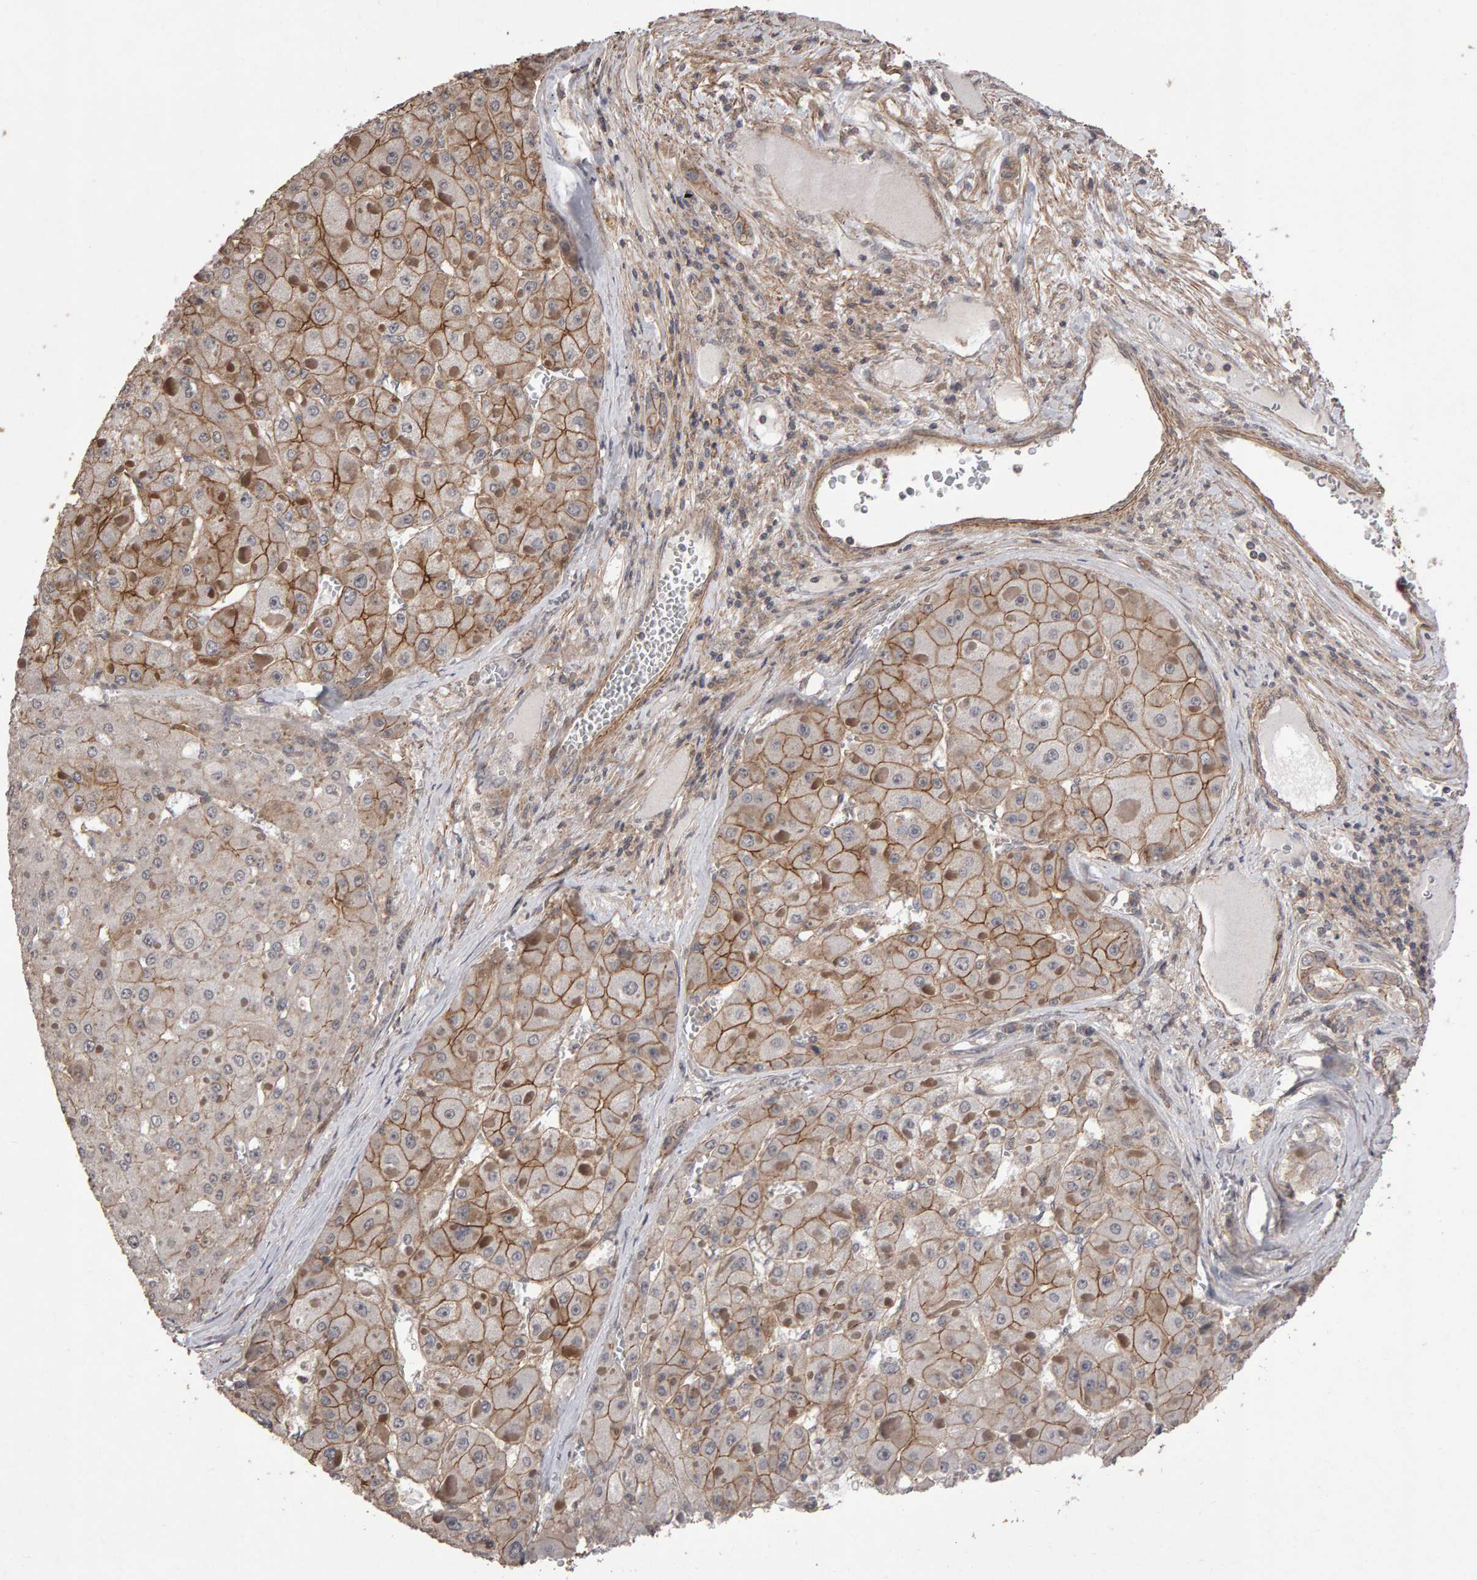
{"staining": {"intensity": "moderate", "quantity": ">75%", "location": "cytoplasmic/membranous"}, "tissue": "liver cancer", "cell_type": "Tumor cells", "image_type": "cancer", "snomed": [{"axis": "morphology", "description": "Carcinoma, Hepatocellular, NOS"}, {"axis": "topography", "description": "Liver"}], "caption": "This histopathology image demonstrates liver hepatocellular carcinoma stained with IHC to label a protein in brown. The cytoplasmic/membranous of tumor cells show moderate positivity for the protein. Nuclei are counter-stained blue.", "gene": "SCRIB", "patient": {"sex": "female", "age": 73}}